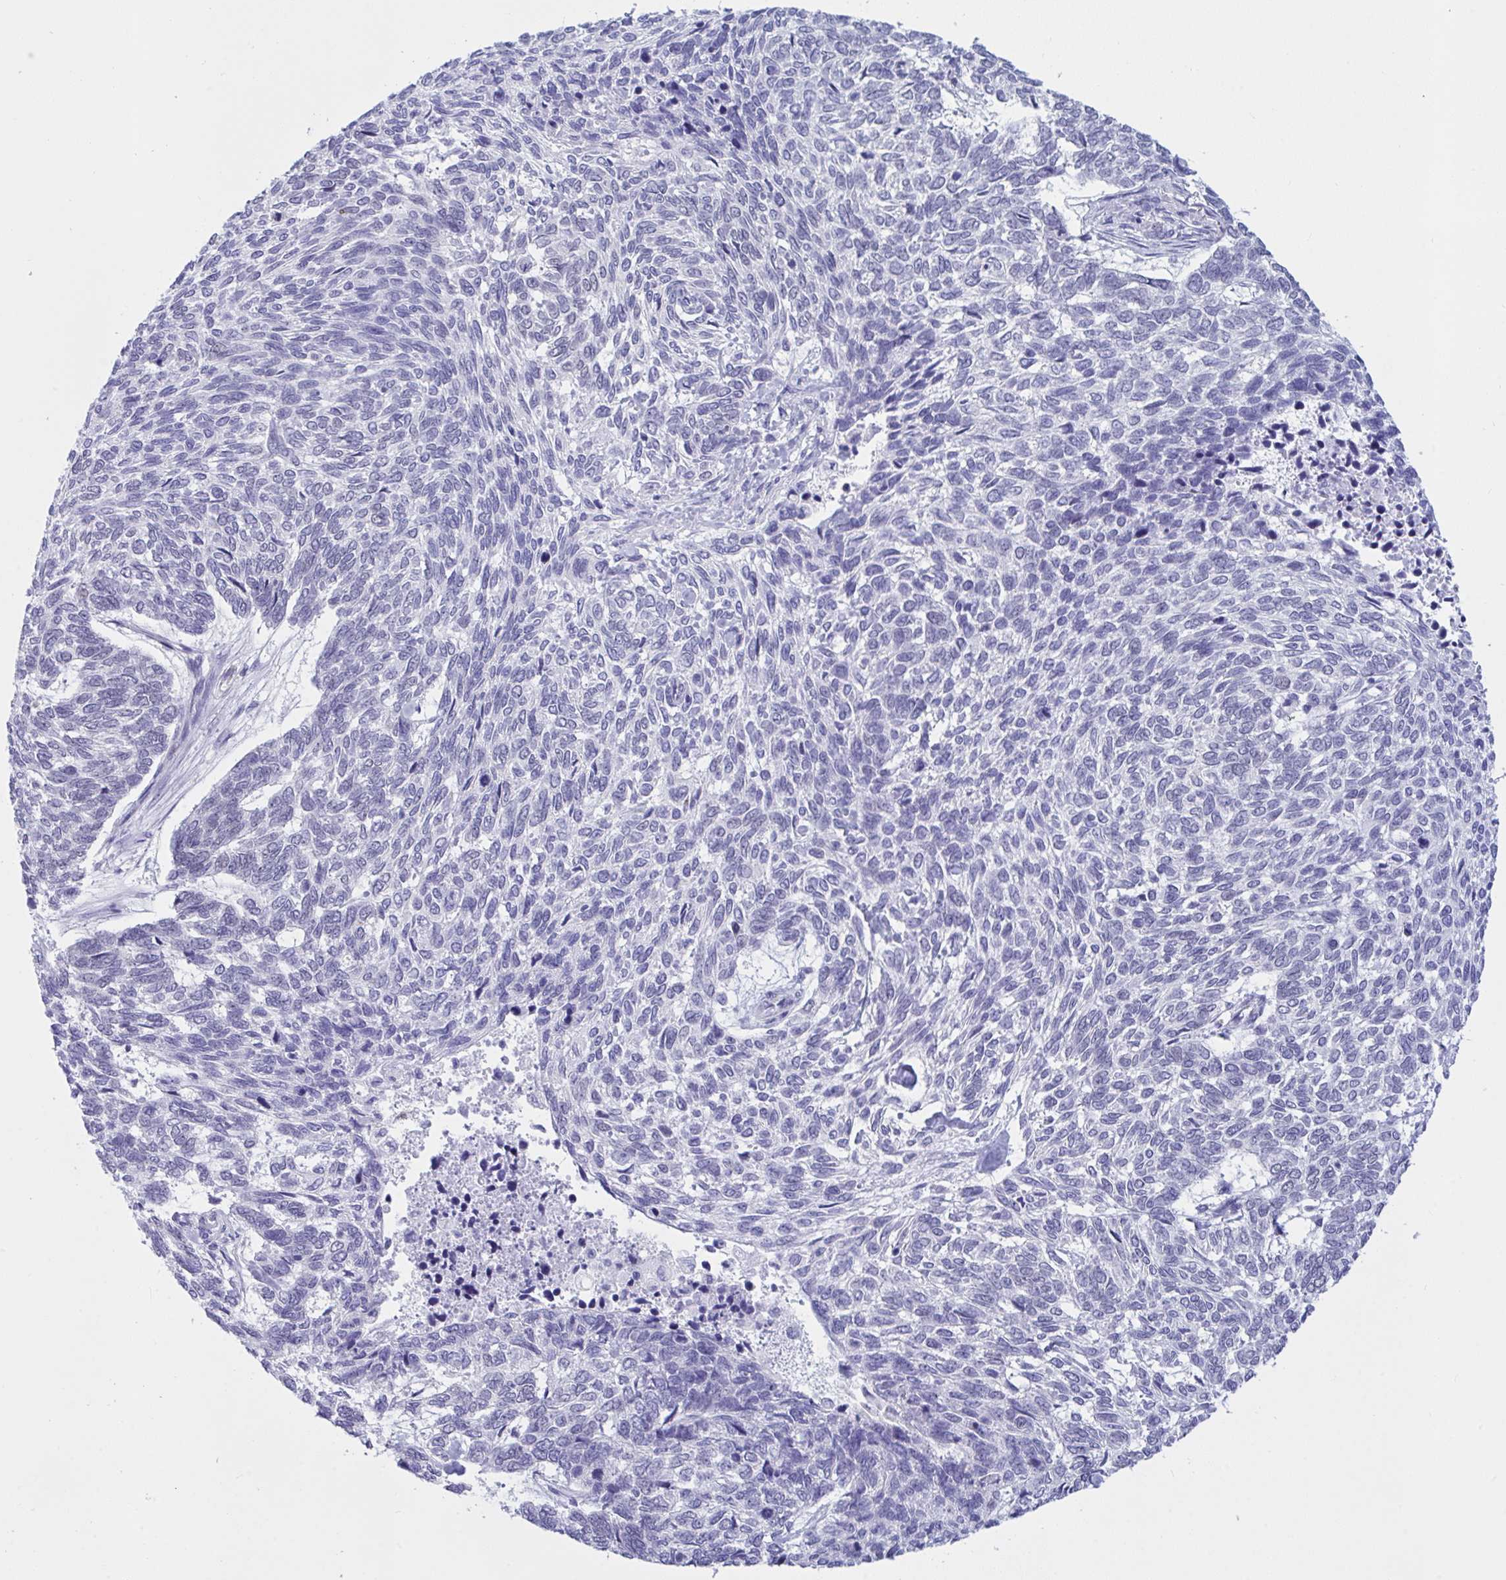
{"staining": {"intensity": "negative", "quantity": "none", "location": "none"}, "tissue": "skin cancer", "cell_type": "Tumor cells", "image_type": "cancer", "snomed": [{"axis": "morphology", "description": "Basal cell carcinoma"}, {"axis": "topography", "description": "Skin"}], "caption": "Basal cell carcinoma (skin) was stained to show a protein in brown. There is no significant expression in tumor cells.", "gene": "IKZF2", "patient": {"sex": "female", "age": 65}}